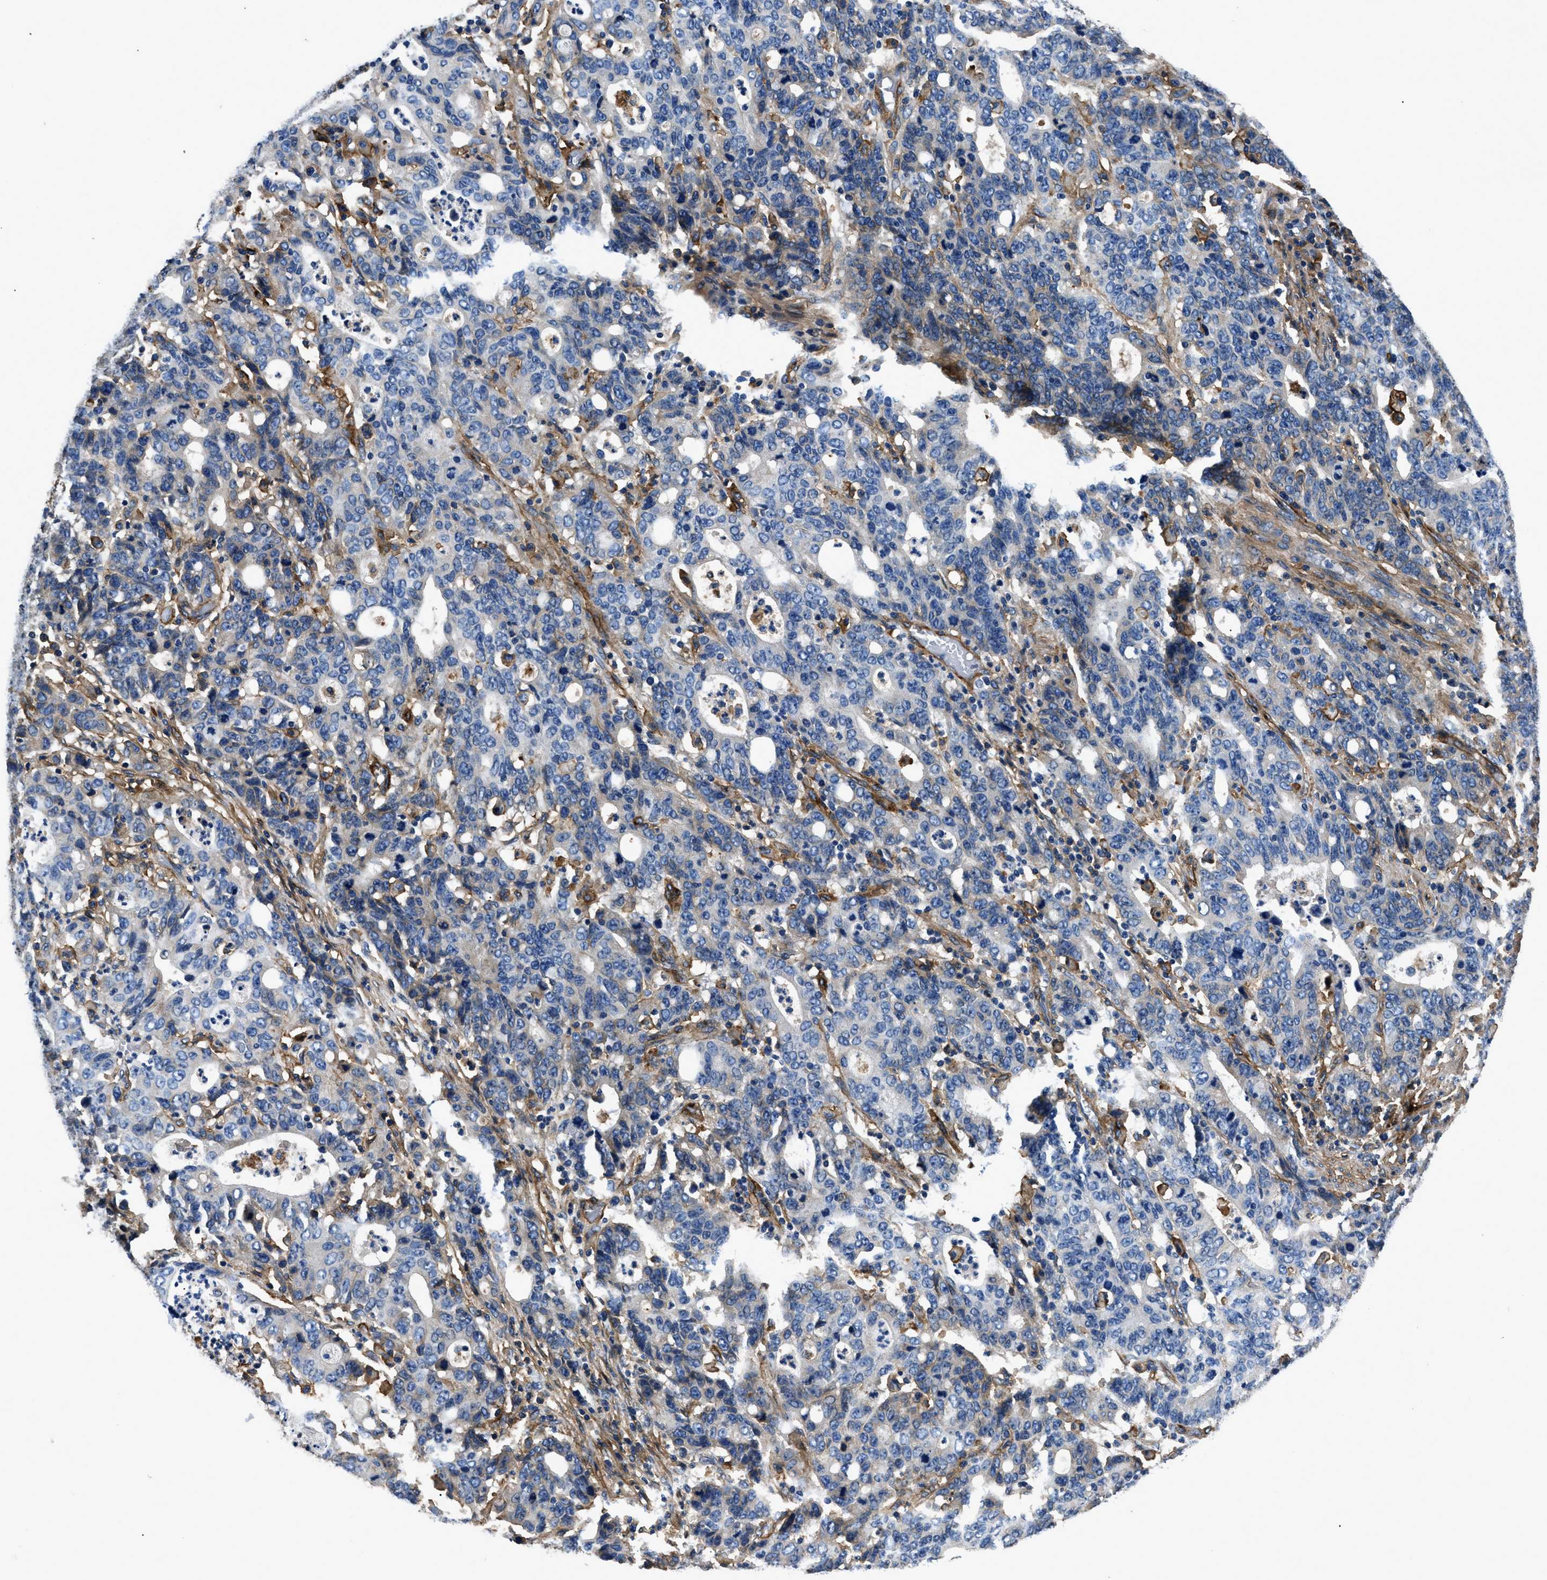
{"staining": {"intensity": "negative", "quantity": "none", "location": "none"}, "tissue": "stomach cancer", "cell_type": "Tumor cells", "image_type": "cancer", "snomed": [{"axis": "morphology", "description": "Adenocarcinoma, NOS"}, {"axis": "topography", "description": "Stomach, upper"}], "caption": "A photomicrograph of human stomach adenocarcinoma is negative for staining in tumor cells.", "gene": "CD276", "patient": {"sex": "male", "age": 69}}